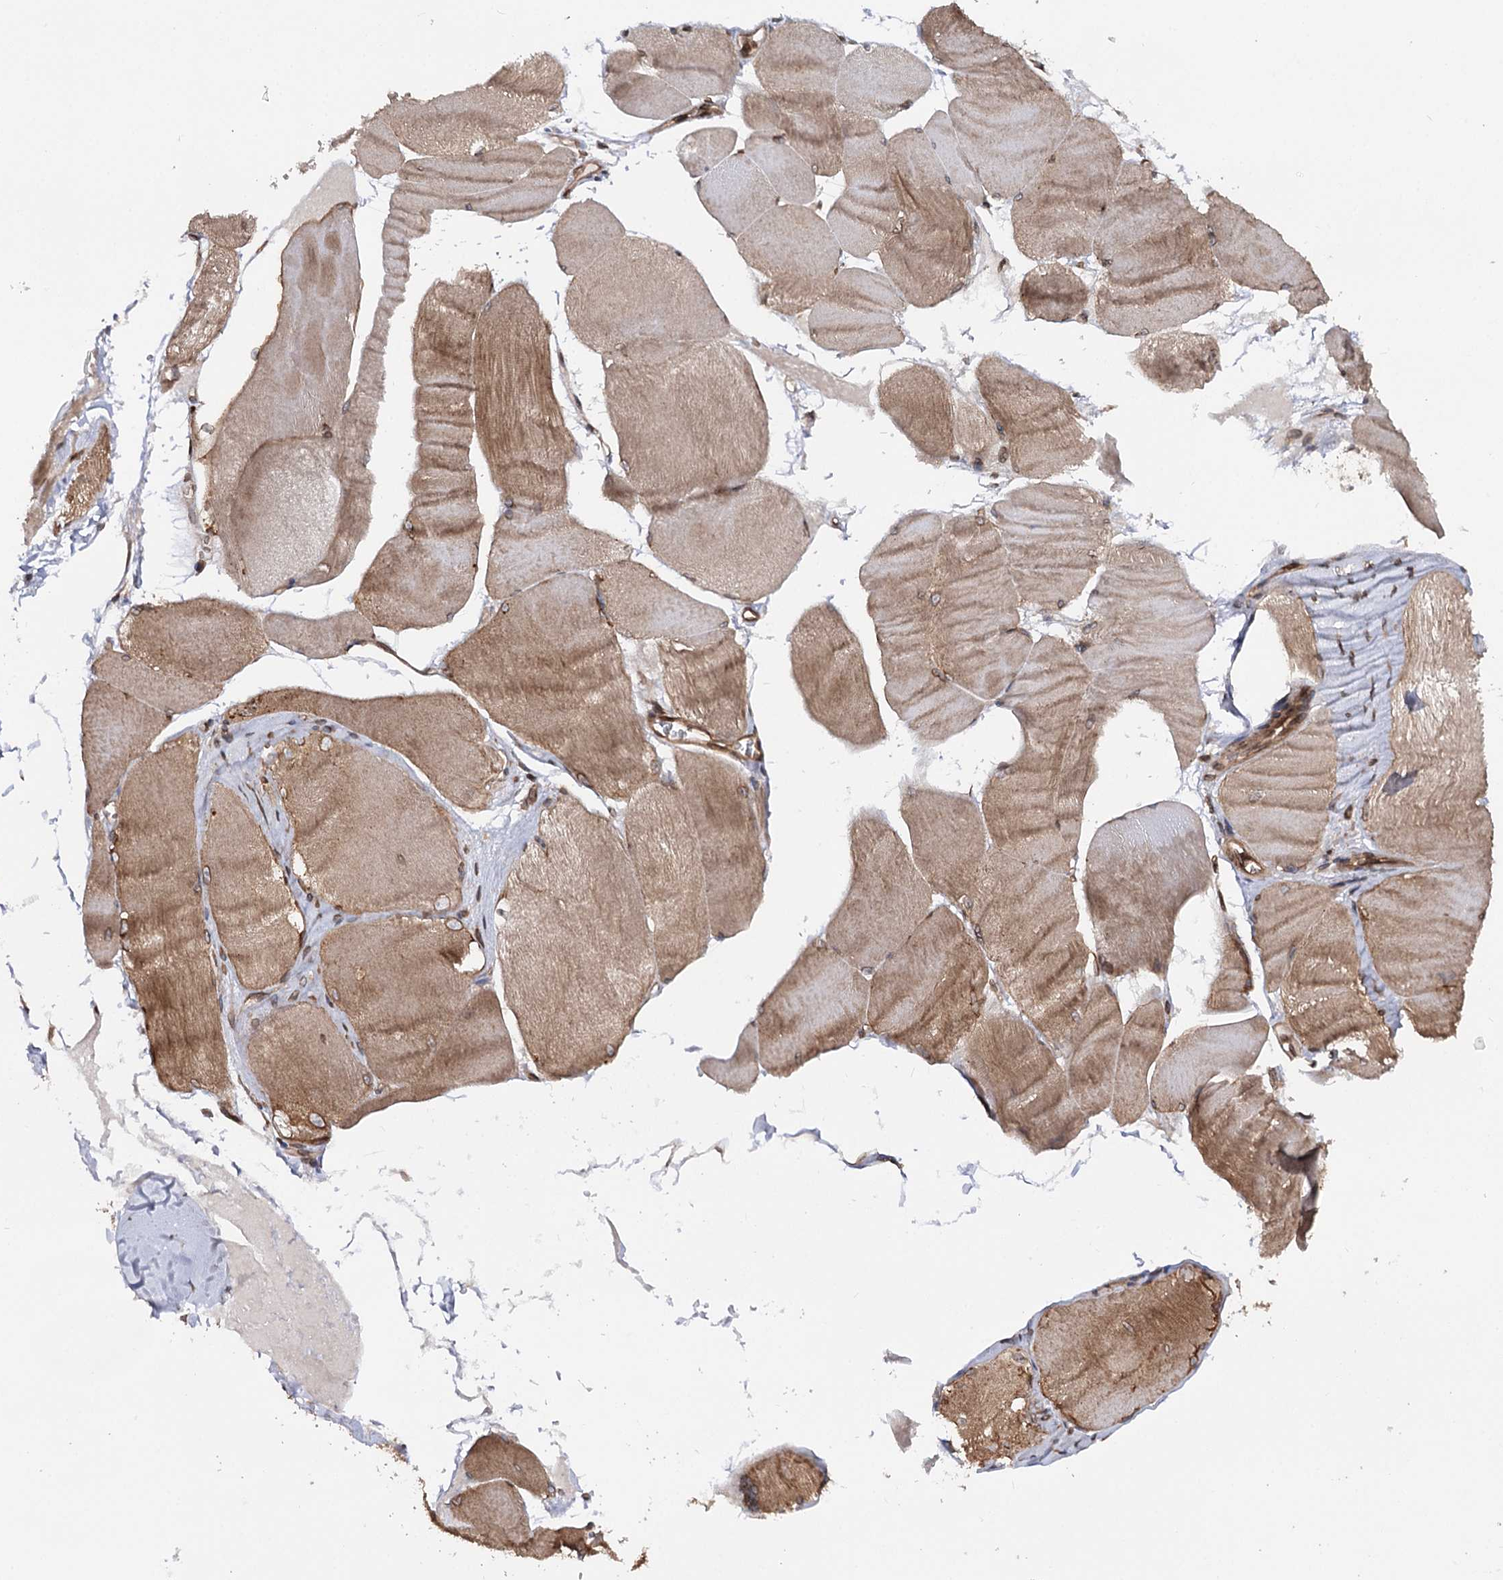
{"staining": {"intensity": "moderate", "quantity": ">75%", "location": "cytoplasmic/membranous"}, "tissue": "skeletal muscle", "cell_type": "Myocytes", "image_type": "normal", "snomed": [{"axis": "morphology", "description": "Normal tissue, NOS"}, {"axis": "morphology", "description": "Basal cell carcinoma"}, {"axis": "topography", "description": "Skeletal muscle"}], "caption": "Skeletal muscle stained with a brown dye demonstrates moderate cytoplasmic/membranous positive staining in about >75% of myocytes.", "gene": "FGFR1OP2", "patient": {"sex": "female", "age": 64}}